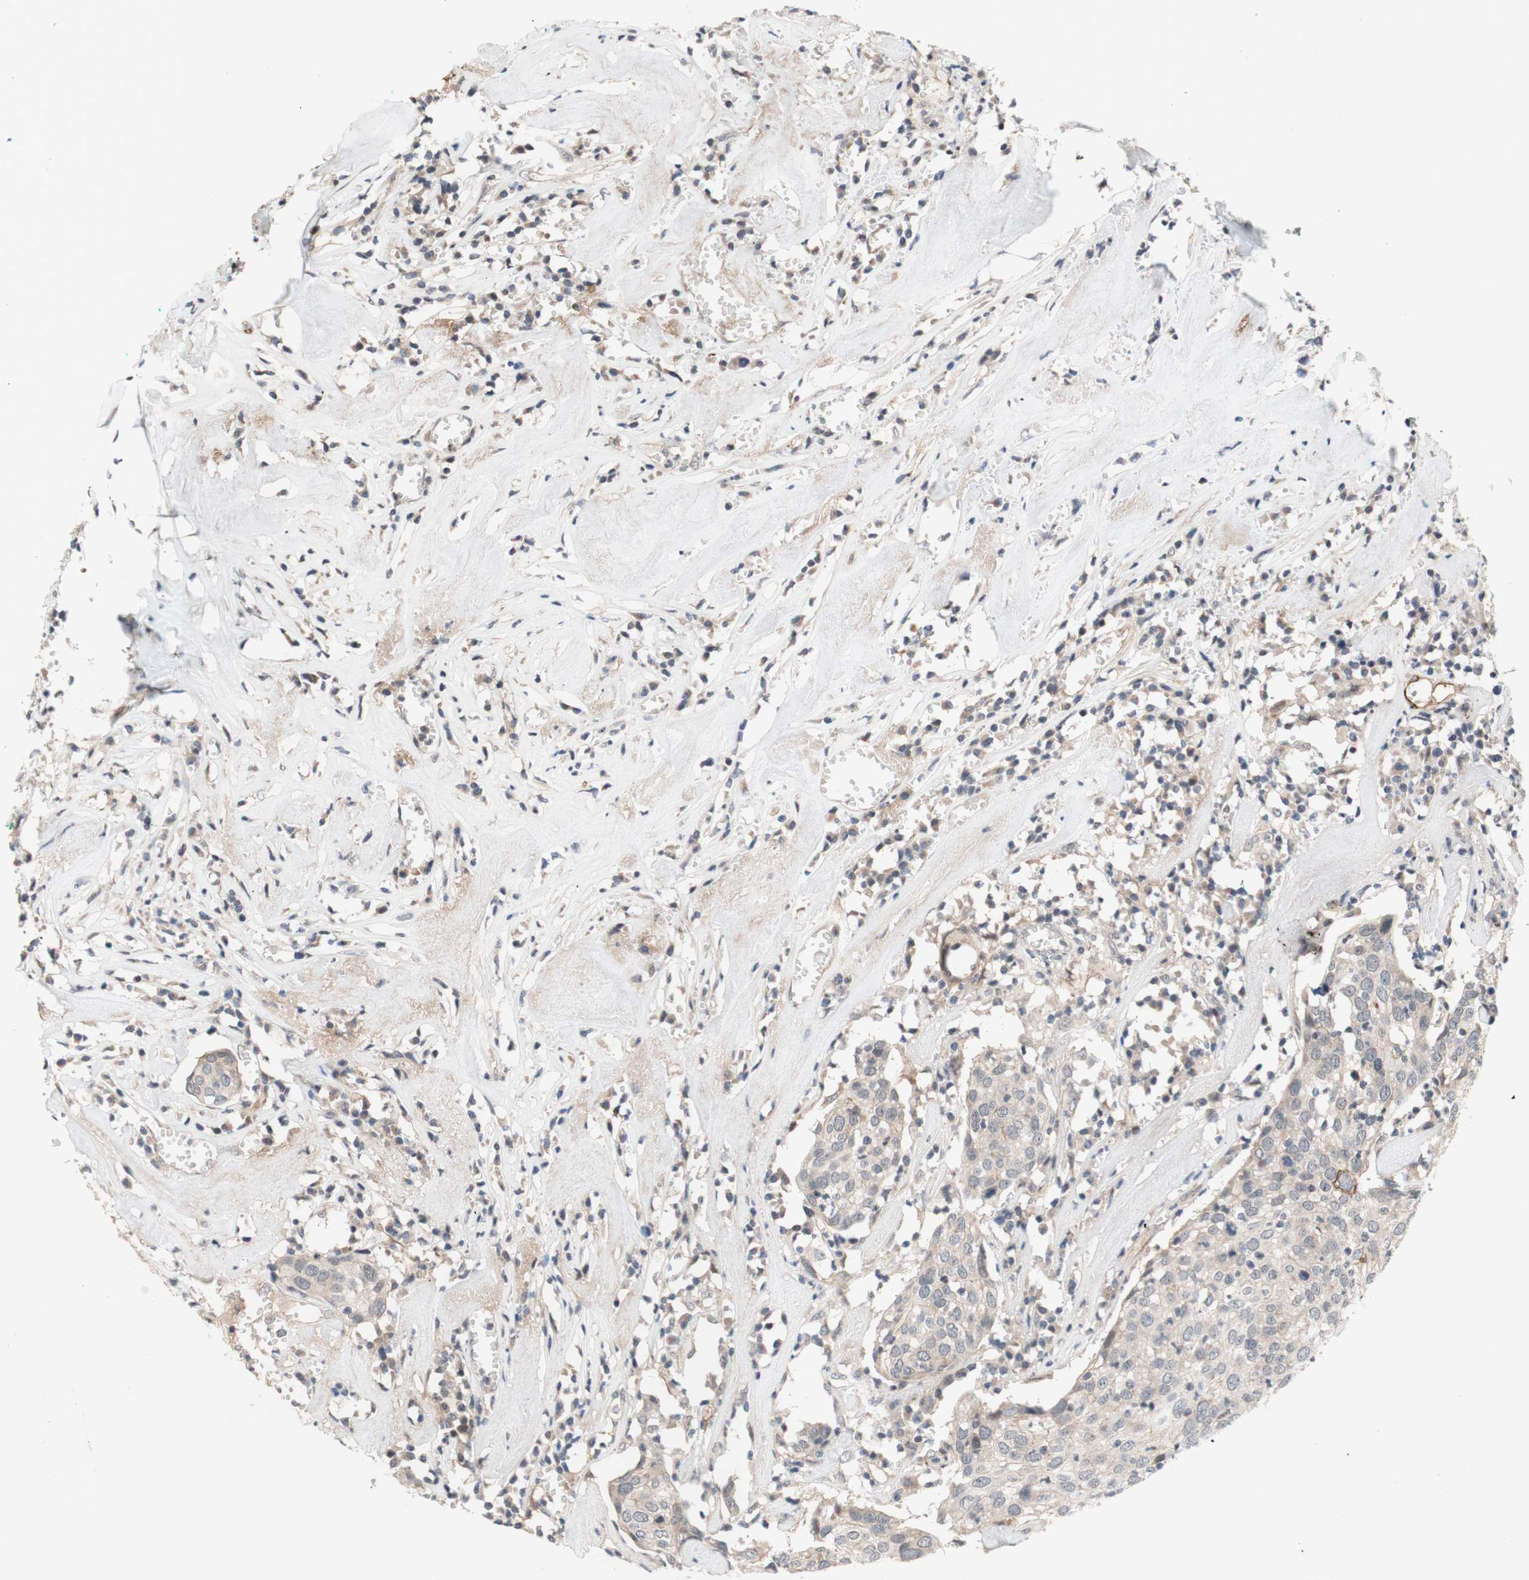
{"staining": {"intensity": "weak", "quantity": ">75%", "location": "cytoplasmic/membranous"}, "tissue": "head and neck cancer", "cell_type": "Tumor cells", "image_type": "cancer", "snomed": [{"axis": "morphology", "description": "Adenocarcinoma, NOS"}, {"axis": "topography", "description": "Salivary gland"}, {"axis": "topography", "description": "Head-Neck"}], "caption": "The immunohistochemical stain shows weak cytoplasmic/membranous staining in tumor cells of head and neck adenocarcinoma tissue.", "gene": "CD55", "patient": {"sex": "female", "age": 65}}